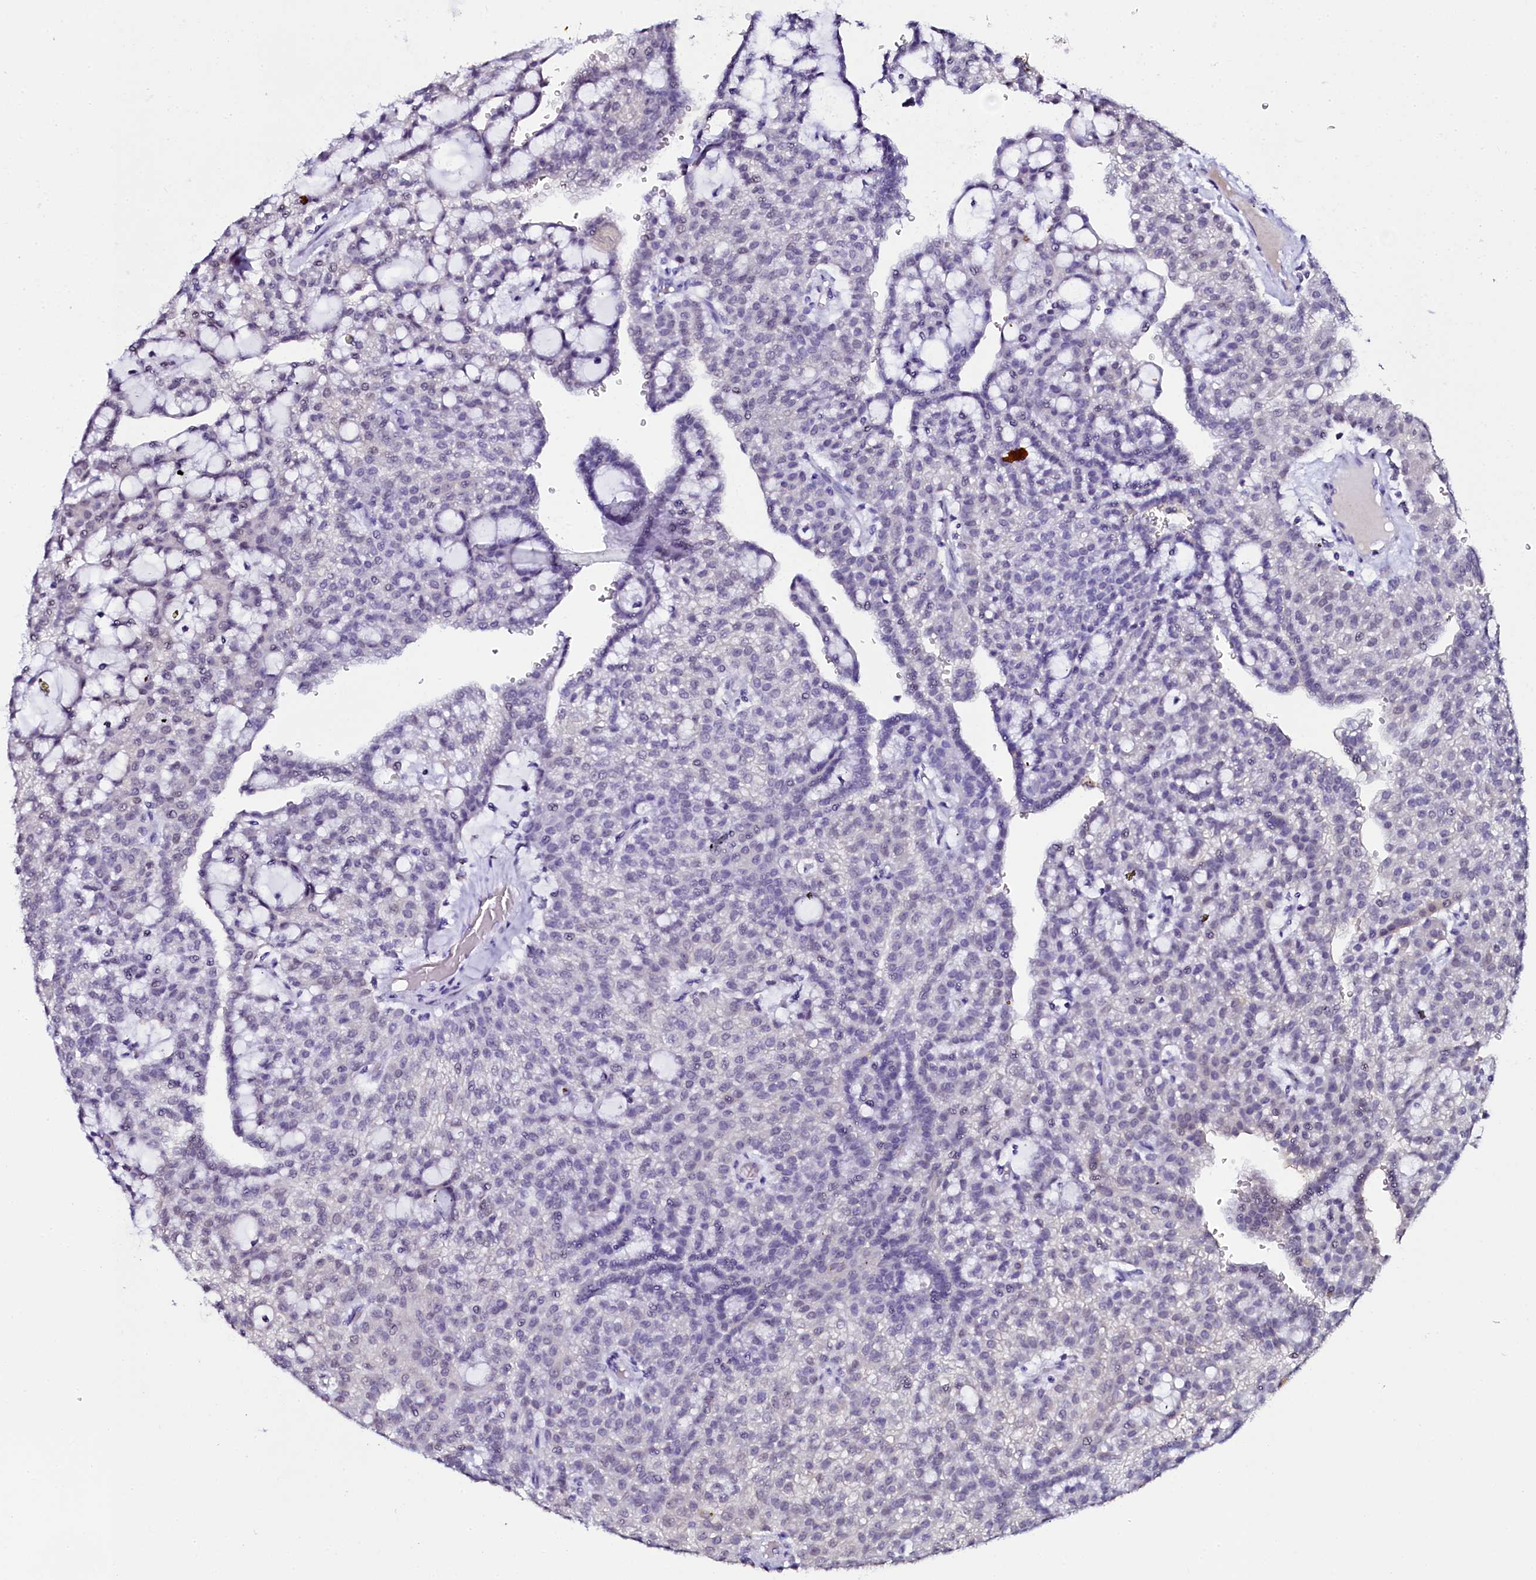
{"staining": {"intensity": "negative", "quantity": "none", "location": "none"}, "tissue": "renal cancer", "cell_type": "Tumor cells", "image_type": "cancer", "snomed": [{"axis": "morphology", "description": "Adenocarcinoma, NOS"}, {"axis": "topography", "description": "Kidney"}], "caption": "Tumor cells show no significant positivity in renal cancer (adenocarcinoma).", "gene": "SORD", "patient": {"sex": "male", "age": 63}}